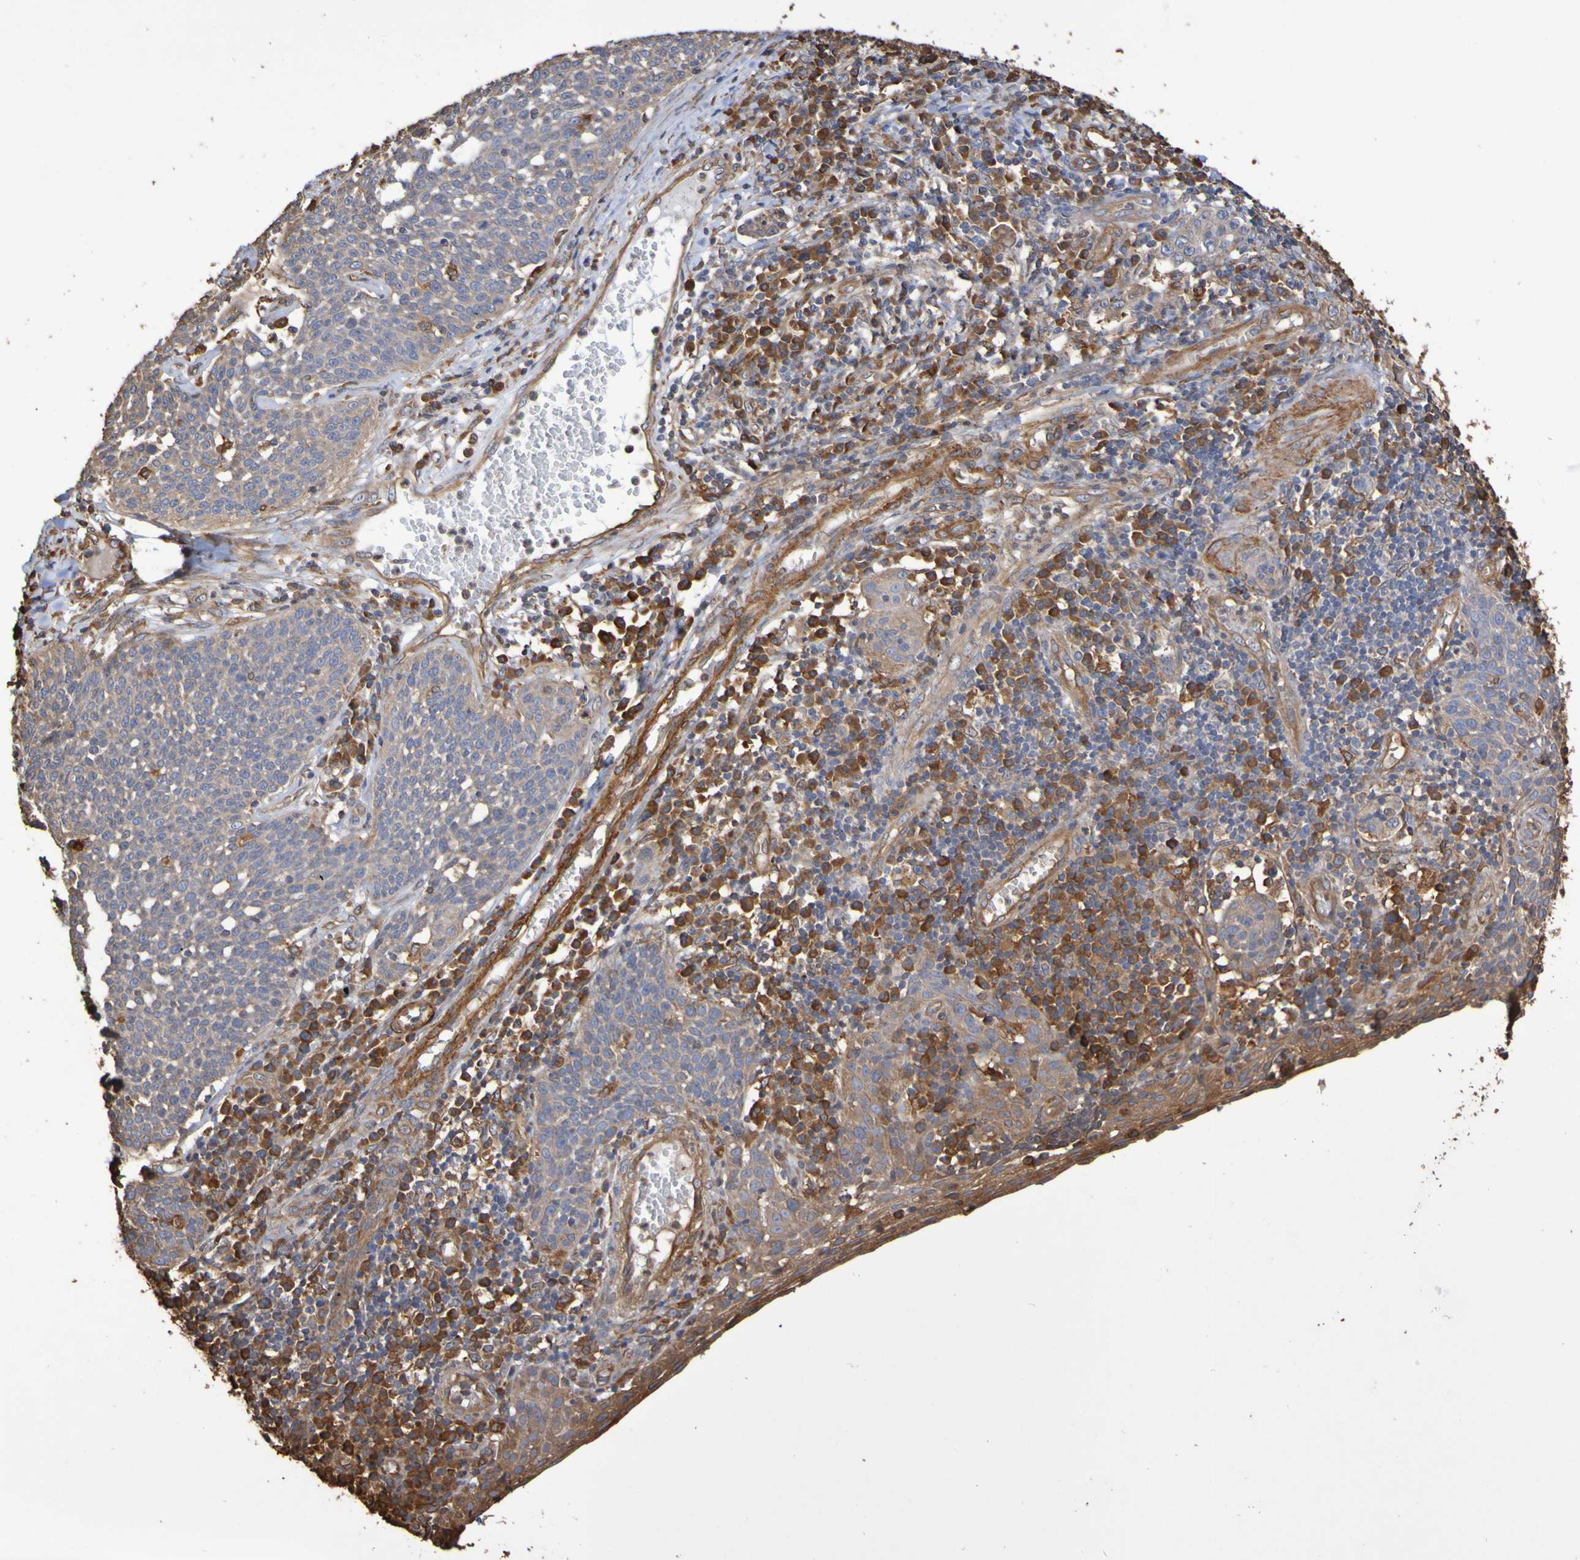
{"staining": {"intensity": "weak", "quantity": "25%-75%", "location": "cytoplasmic/membranous"}, "tissue": "cervical cancer", "cell_type": "Tumor cells", "image_type": "cancer", "snomed": [{"axis": "morphology", "description": "Squamous cell carcinoma, NOS"}, {"axis": "topography", "description": "Cervix"}], "caption": "There is low levels of weak cytoplasmic/membranous expression in tumor cells of cervical cancer, as demonstrated by immunohistochemical staining (brown color).", "gene": "RAB11A", "patient": {"sex": "female", "age": 34}}